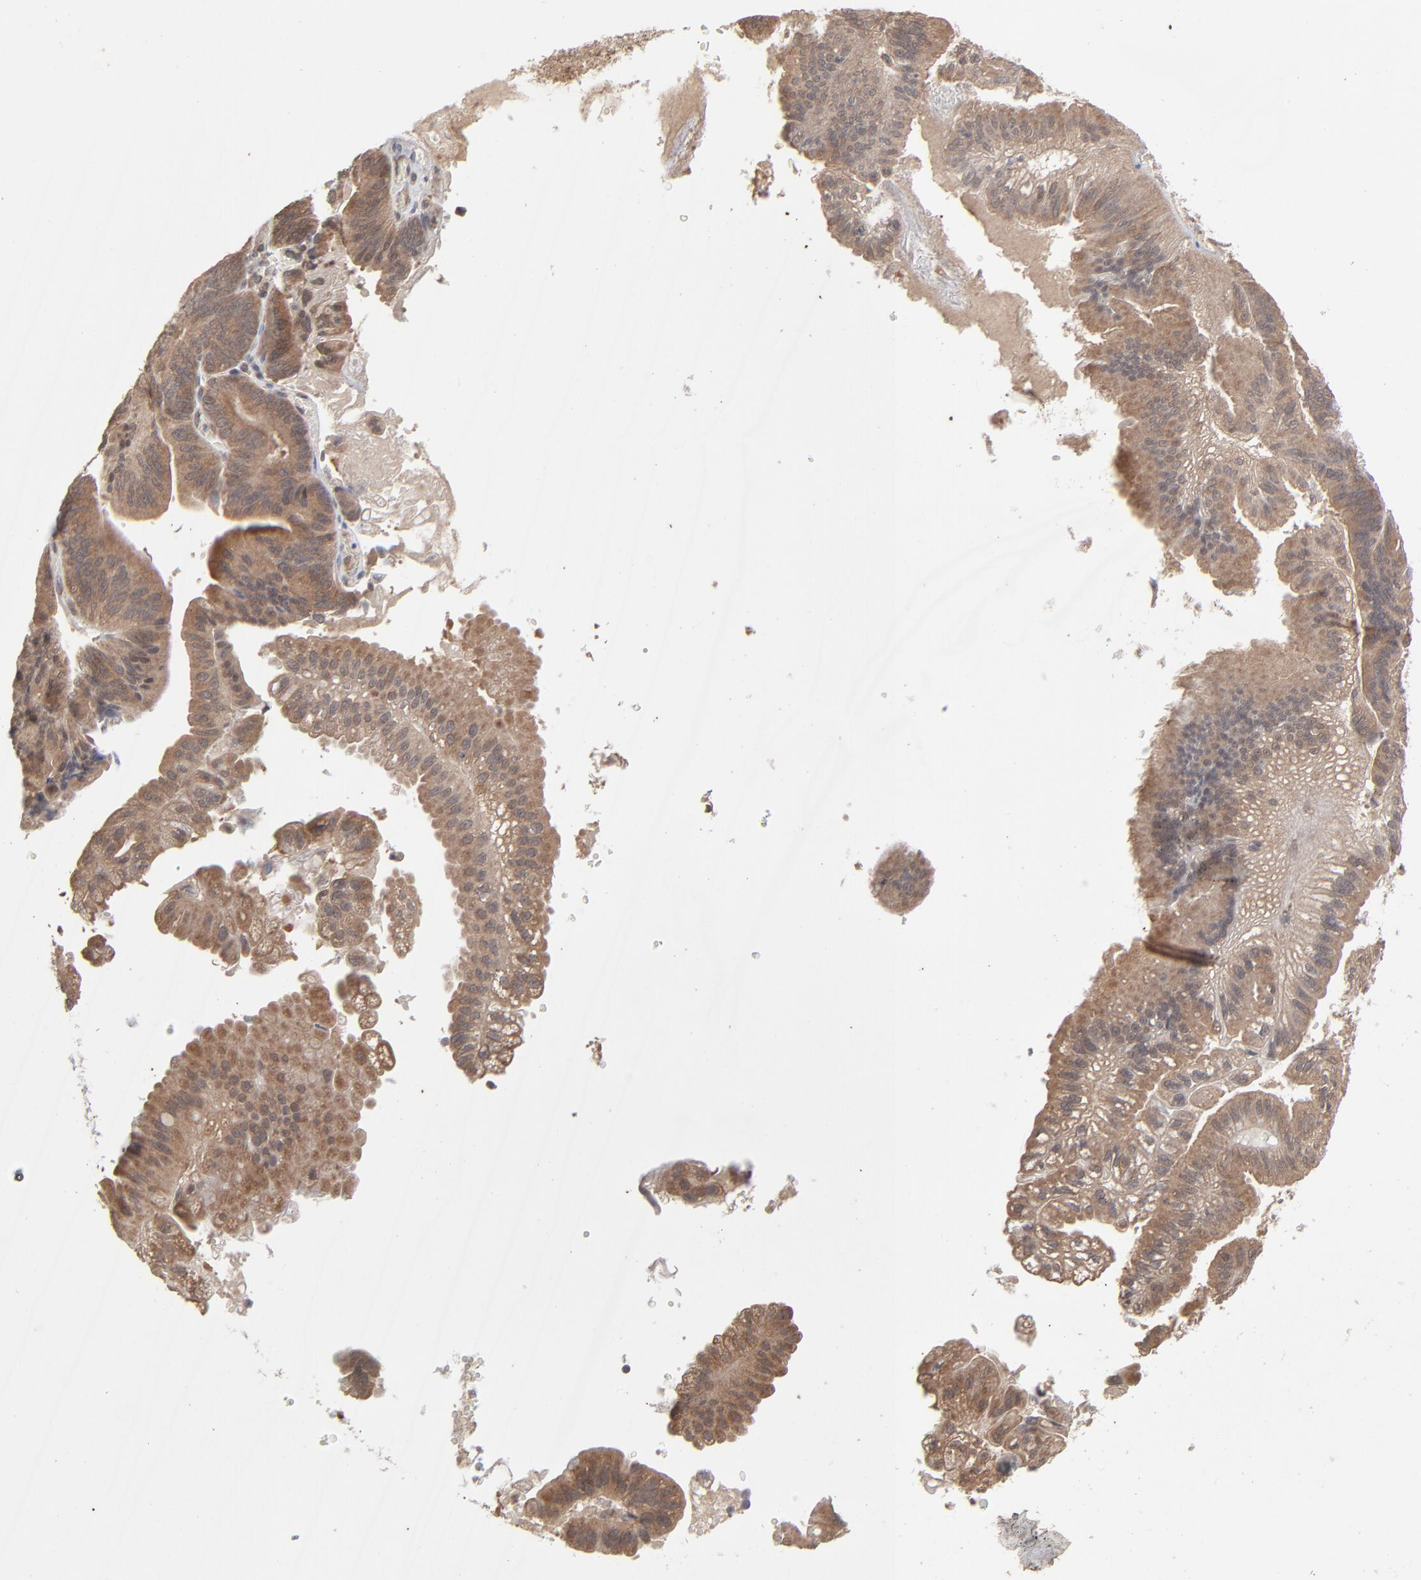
{"staining": {"intensity": "moderate", "quantity": ">75%", "location": "cytoplasmic/membranous"}, "tissue": "pancreatic cancer", "cell_type": "Tumor cells", "image_type": "cancer", "snomed": [{"axis": "morphology", "description": "Adenocarcinoma, NOS"}, {"axis": "topography", "description": "Pancreas"}], "caption": "Immunohistochemistry of adenocarcinoma (pancreatic) demonstrates medium levels of moderate cytoplasmic/membranous positivity in approximately >75% of tumor cells.", "gene": "SCFD1", "patient": {"sex": "male", "age": 82}}